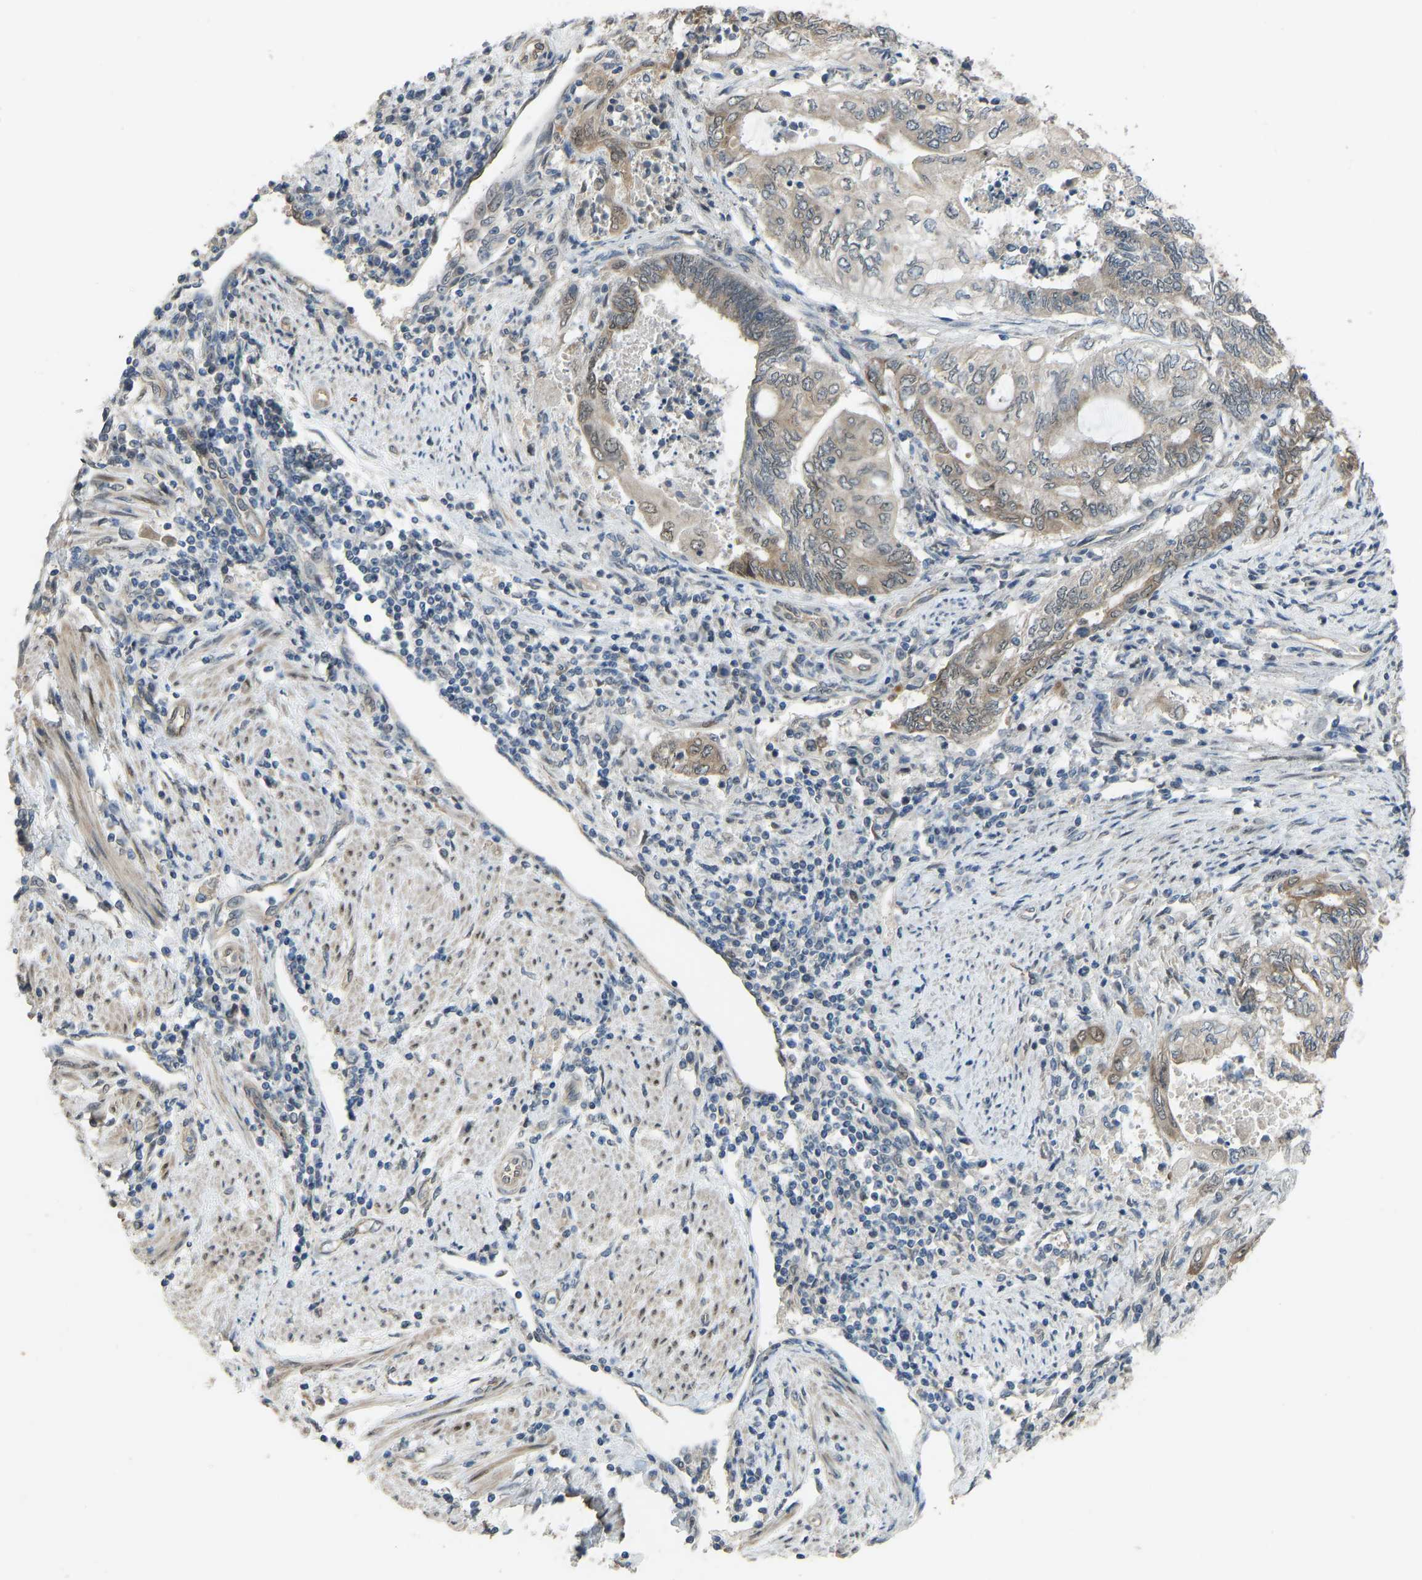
{"staining": {"intensity": "weak", "quantity": ">75%", "location": "cytoplasmic/membranous"}, "tissue": "endometrial cancer", "cell_type": "Tumor cells", "image_type": "cancer", "snomed": [{"axis": "morphology", "description": "Adenocarcinoma, NOS"}, {"axis": "topography", "description": "Uterus"}, {"axis": "topography", "description": "Endometrium"}], "caption": "Protein staining shows weak cytoplasmic/membranous positivity in approximately >75% of tumor cells in endometrial cancer.", "gene": "KPNA6", "patient": {"sex": "female", "age": 70}}